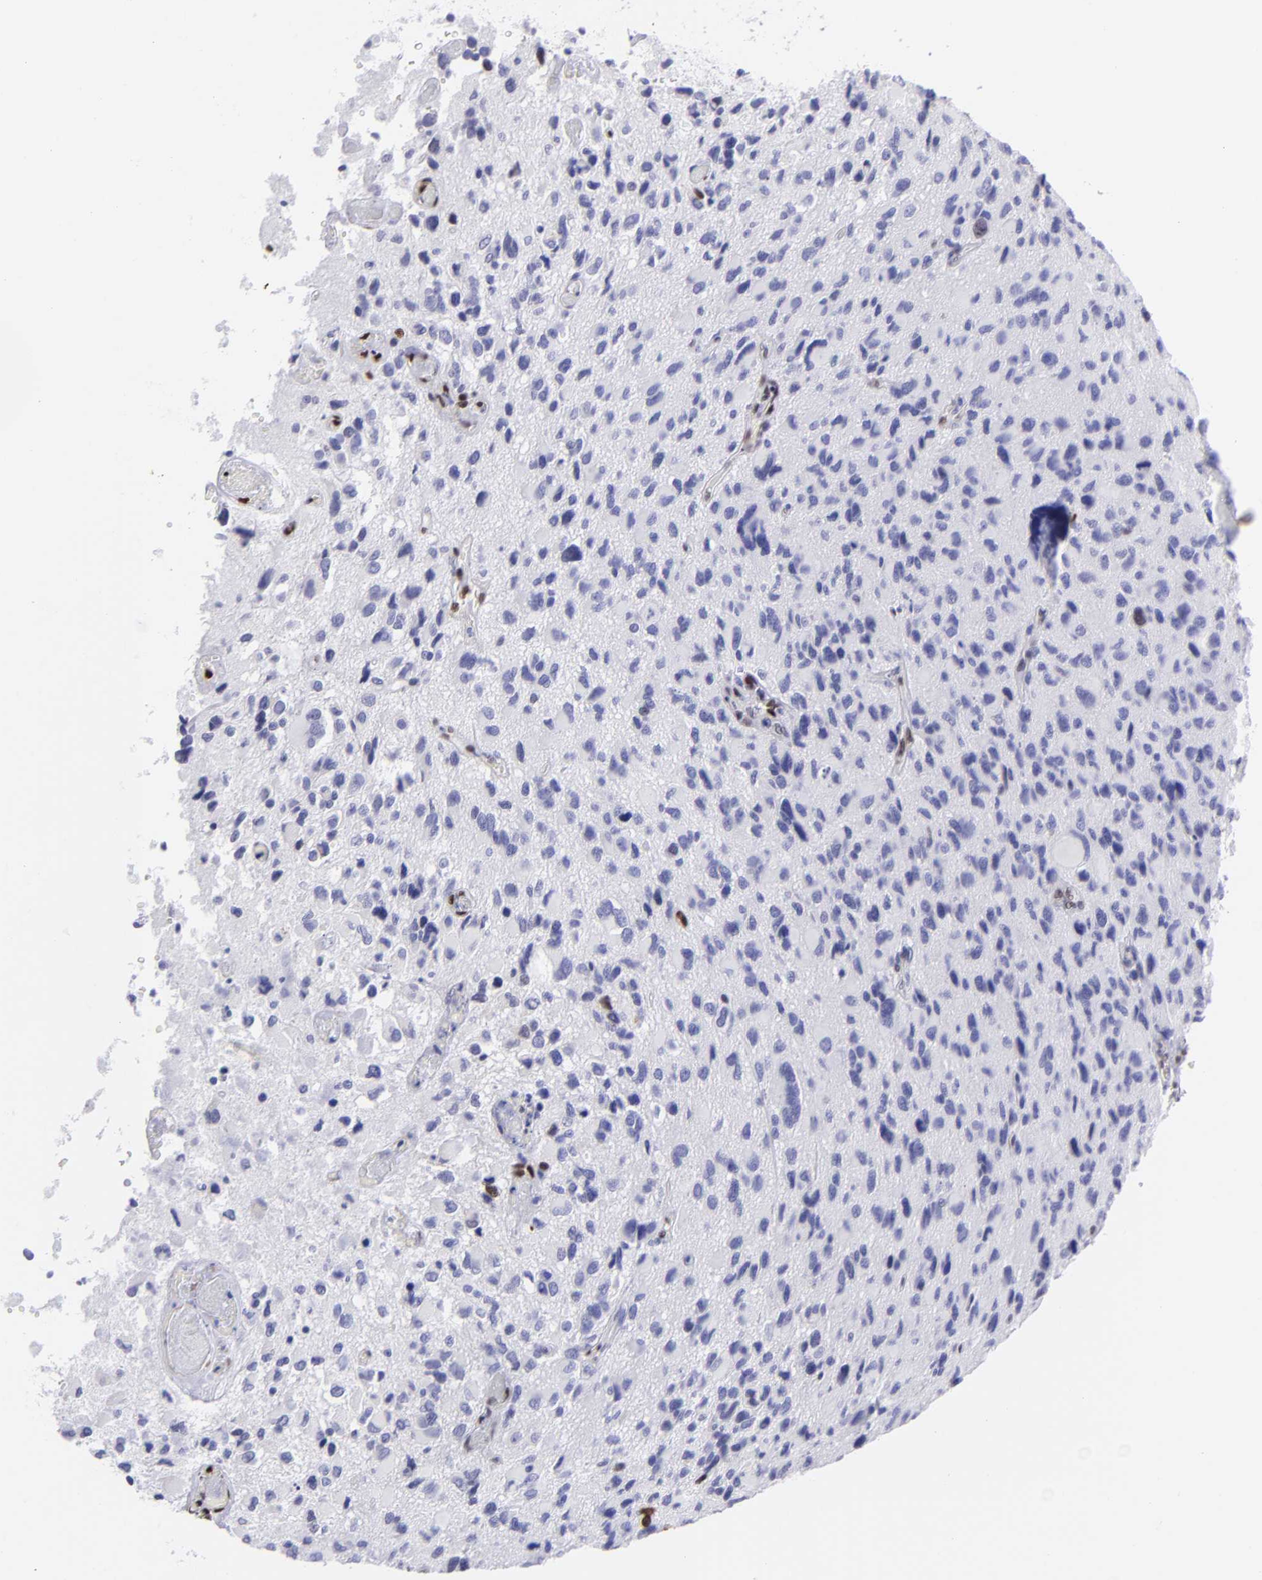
{"staining": {"intensity": "weak", "quantity": "<25%", "location": "nuclear"}, "tissue": "glioma", "cell_type": "Tumor cells", "image_type": "cancer", "snomed": [{"axis": "morphology", "description": "Glioma, malignant, High grade"}, {"axis": "topography", "description": "Brain"}], "caption": "An IHC micrograph of glioma is shown. There is no staining in tumor cells of glioma. Brightfield microscopy of IHC stained with DAB (3,3'-diaminobenzidine) (brown) and hematoxylin (blue), captured at high magnification.", "gene": "ETS1", "patient": {"sex": "male", "age": 69}}